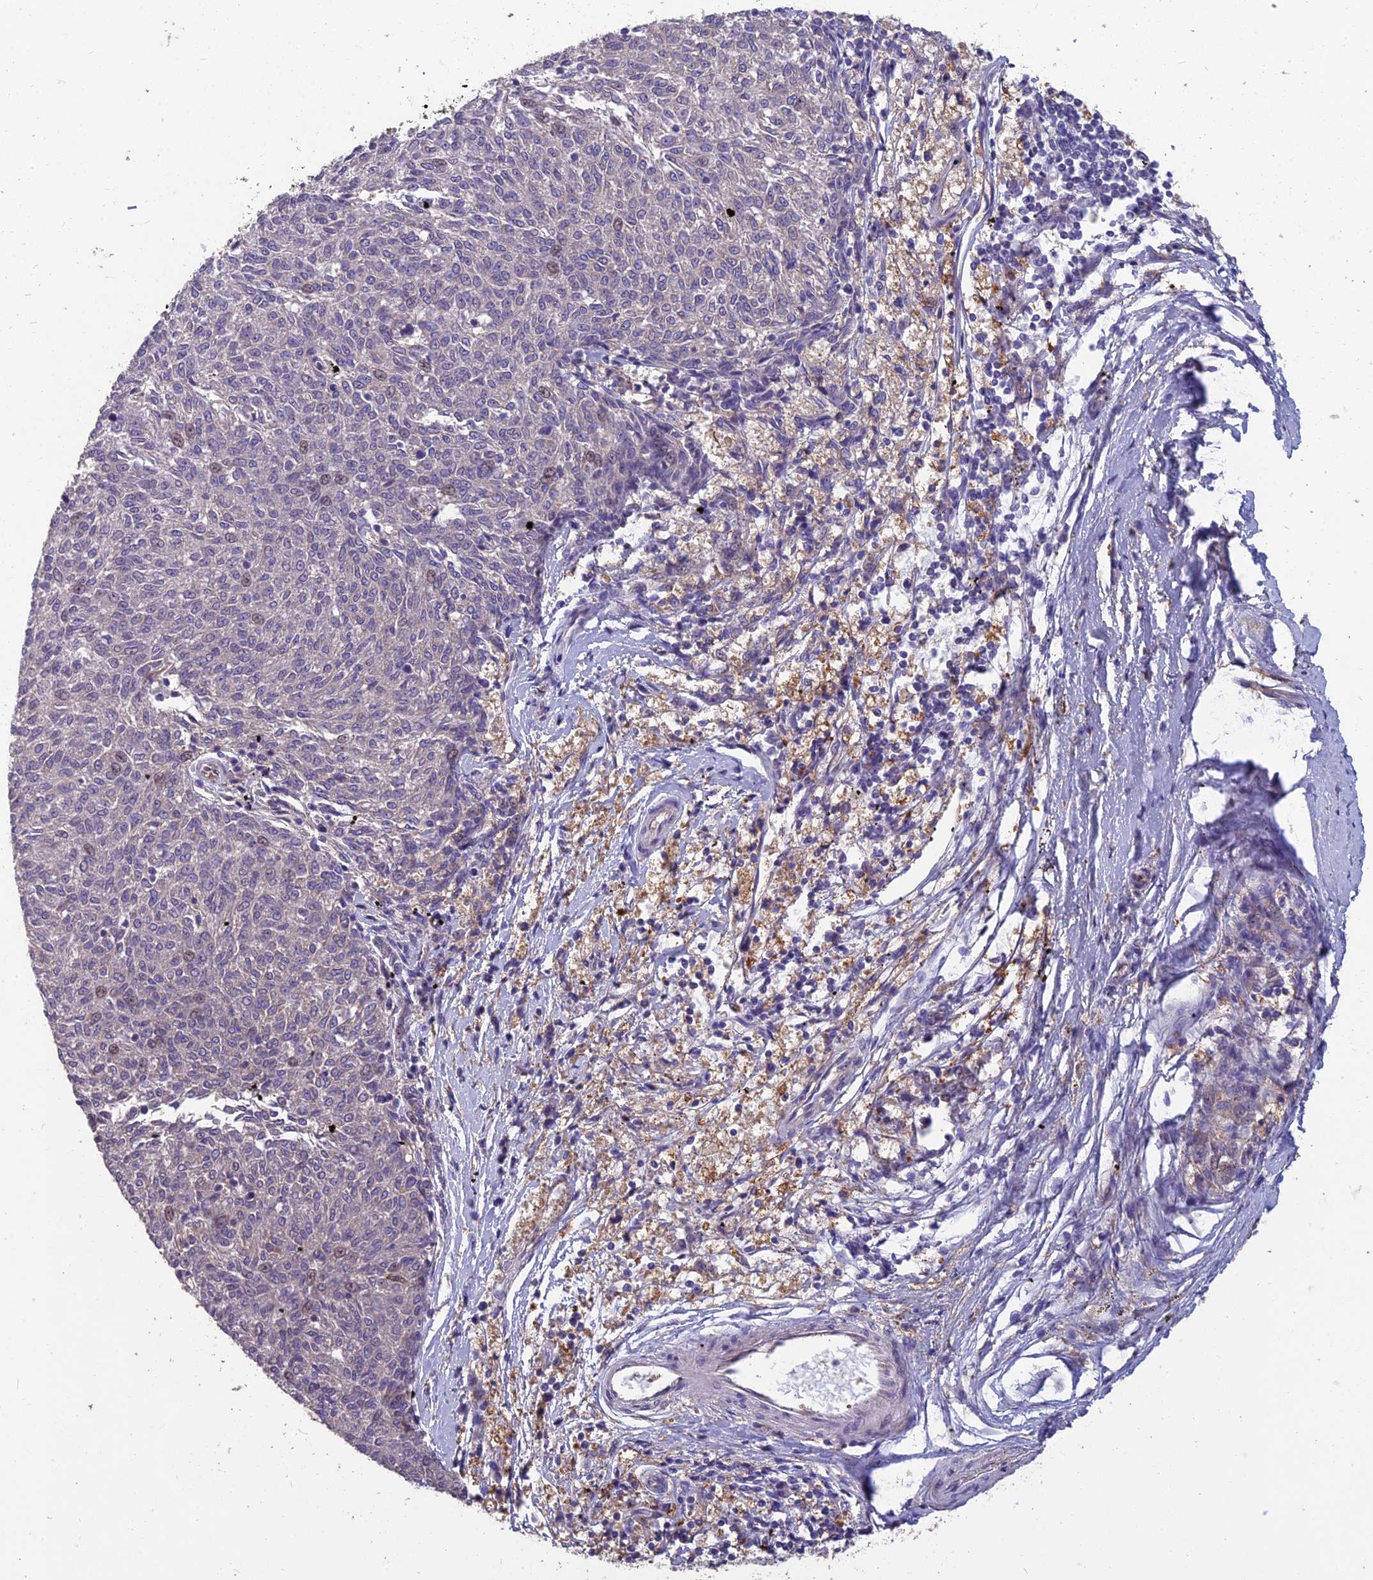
{"staining": {"intensity": "negative", "quantity": "none", "location": "none"}, "tissue": "melanoma", "cell_type": "Tumor cells", "image_type": "cancer", "snomed": [{"axis": "morphology", "description": "Malignant melanoma, NOS"}, {"axis": "topography", "description": "Skin"}], "caption": "The micrograph displays no staining of tumor cells in melanoma.", "gene": "CEACAM16", "patient": {"sex": "female", "age": 72}}